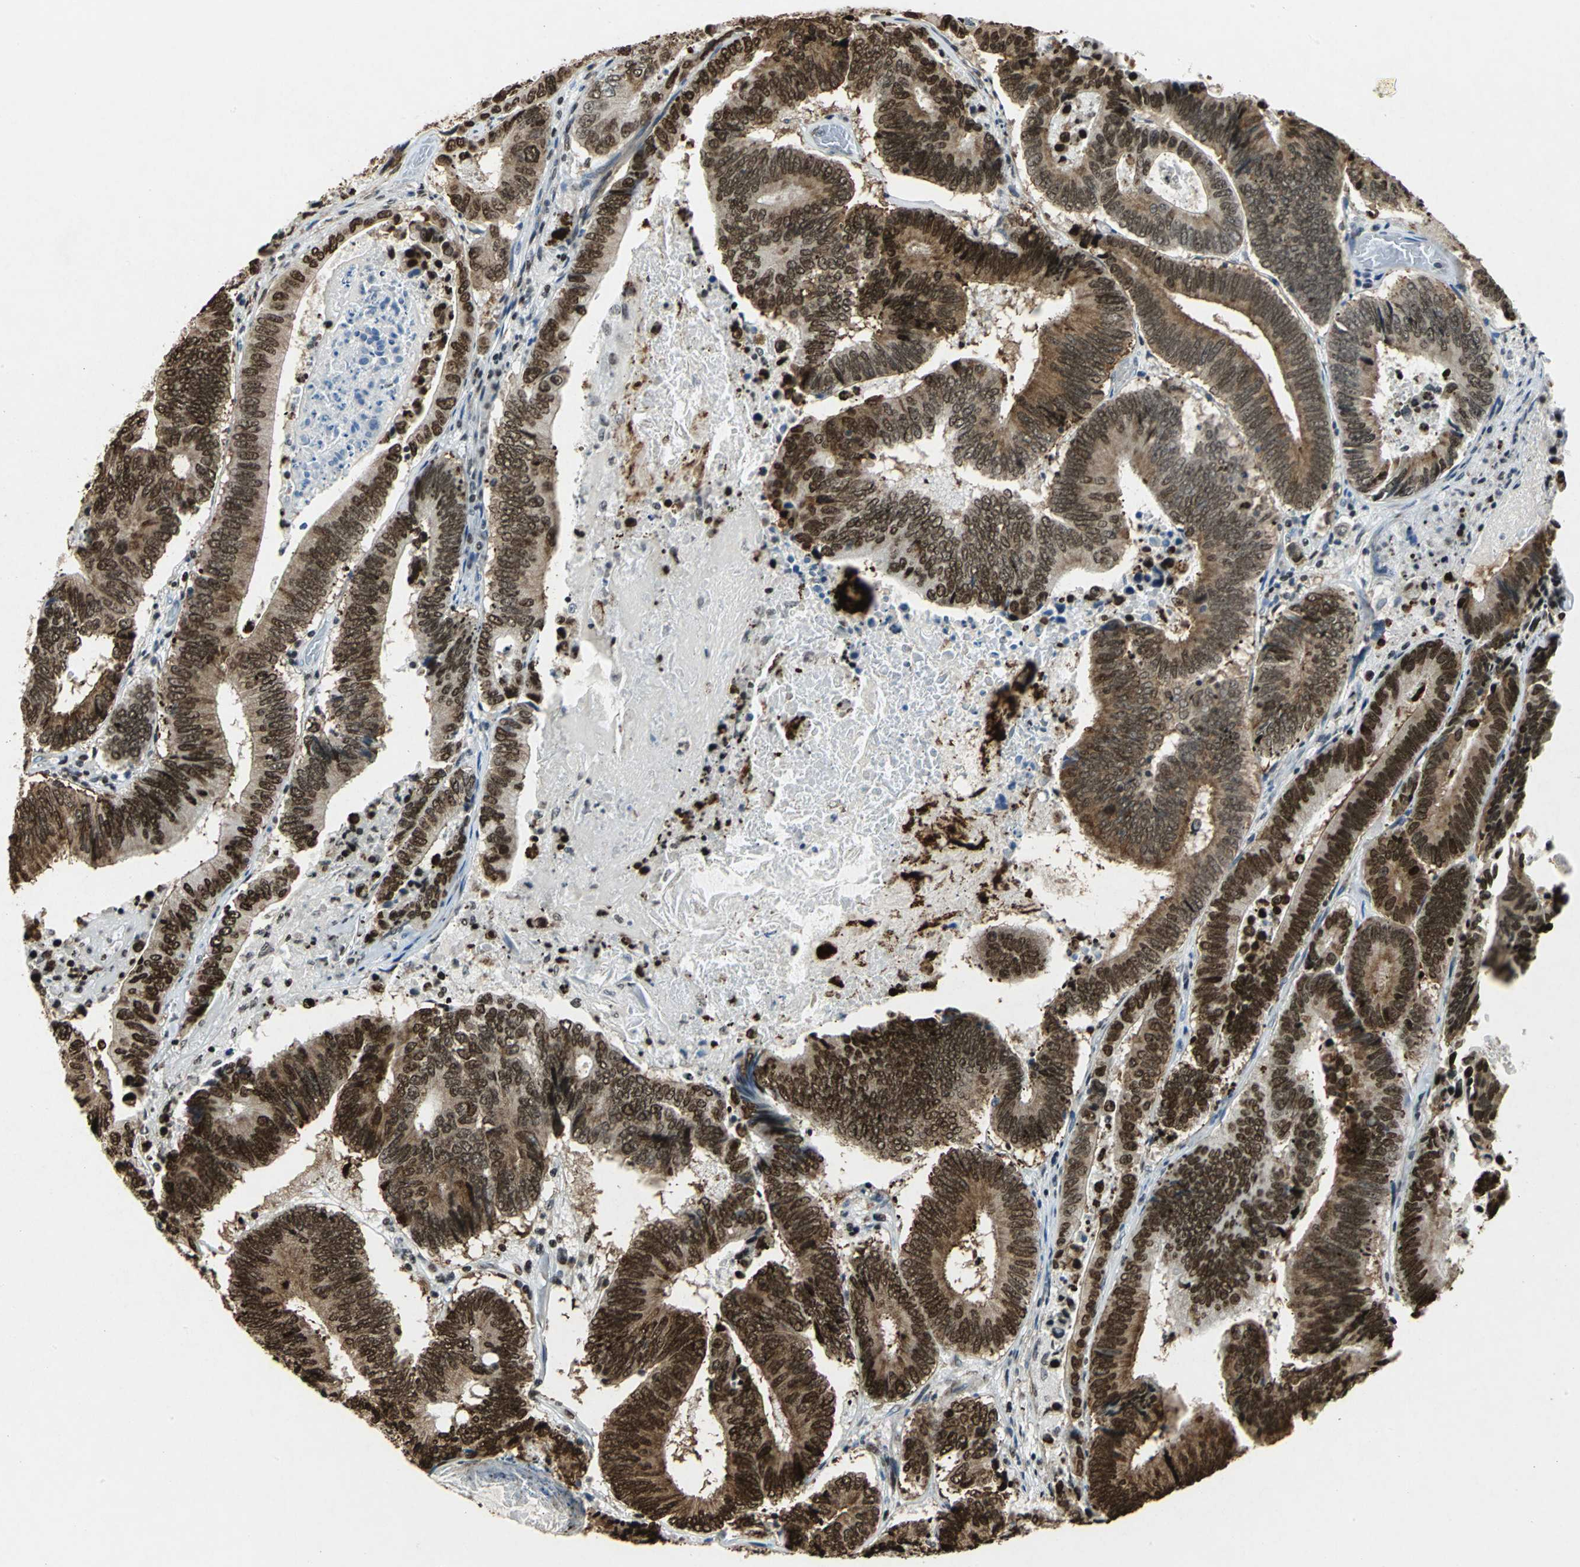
{"staining": {"intensity": "strong", "quantity": ">75%", "location": "cytoplasmic/membranous,nuclear"}, "tissue": "colorectal cancer", "cell_type": "Tumor cells", "image_type": "cancer", "snomed": [{"axis": "morphology", "description": "Adenocarcinoma, NOS"}, {"axis": "topography", "description": "Colon"}], "caption": "Tumor cells show strong cytoplasmic/membranous and nuclear staining in approximately >75% of cells in colorectal cancer.", "gene": "HMGB1", "patient": {"sex": "female", "age": 78}}